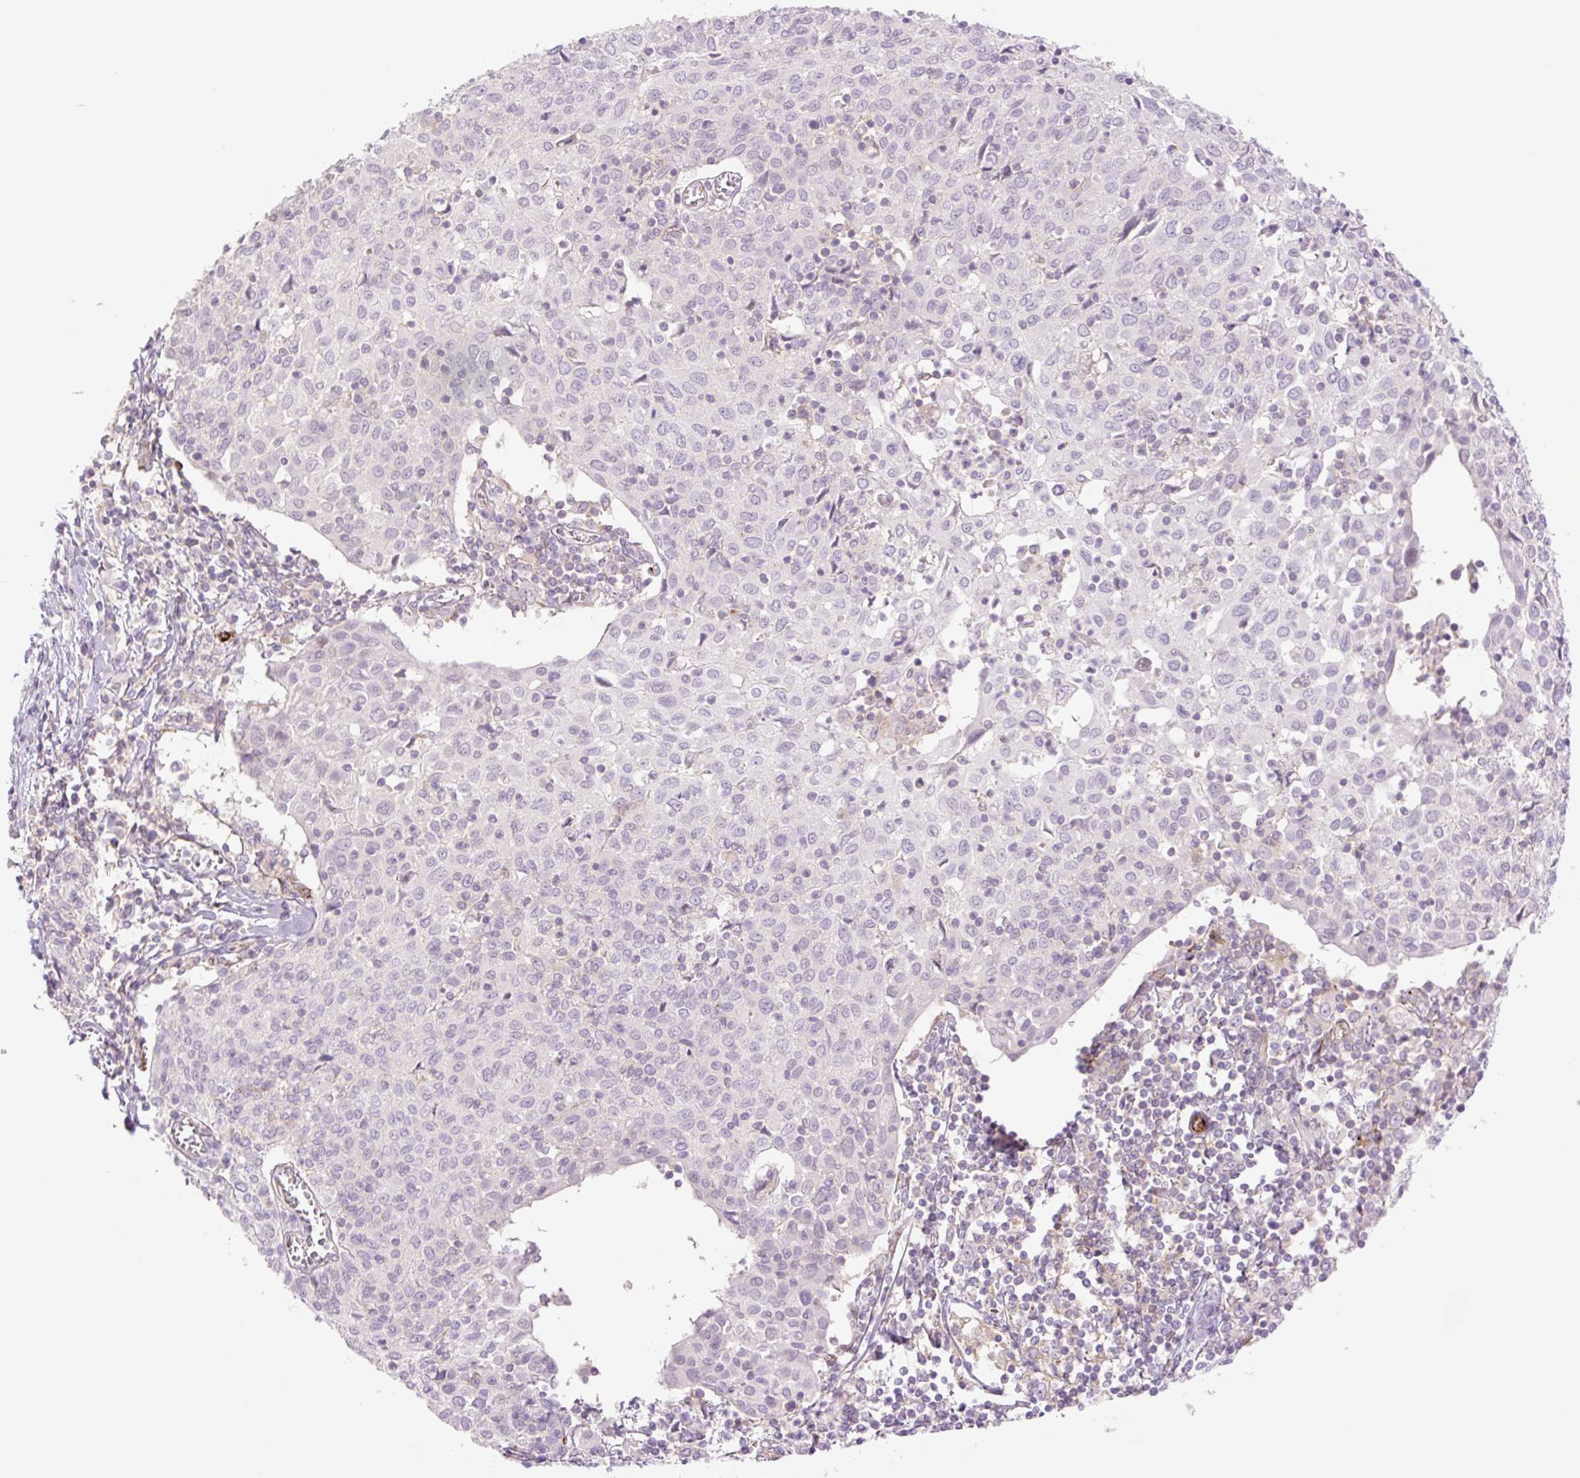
{"staining": {"intensity": "negative", "quantity": "none", "location": "none"}, "tissue": "cervical cancer", "cell_type": "Tumor cells", "image_type": "cancer", "snomed": [{"axis": "morphology", "description": "Squamous cell carcinoma, NOS"}, {"axis": "topography", "description": "Cervix"}], "caption": "High magnification brightfield microscopy of cervical cancer (squamous cell carcinoma) stained with DAB (brown) and counterstained with hematoxylin (blue): tumor cells show no significant expression. Brightfield microscopy of immunohistochemistry stained with DAB (brown) and hematoxylin (blue), captured at high magnification.", "gene": "ZFYVE21", "patient": {"sex": "female", "age": 52}}